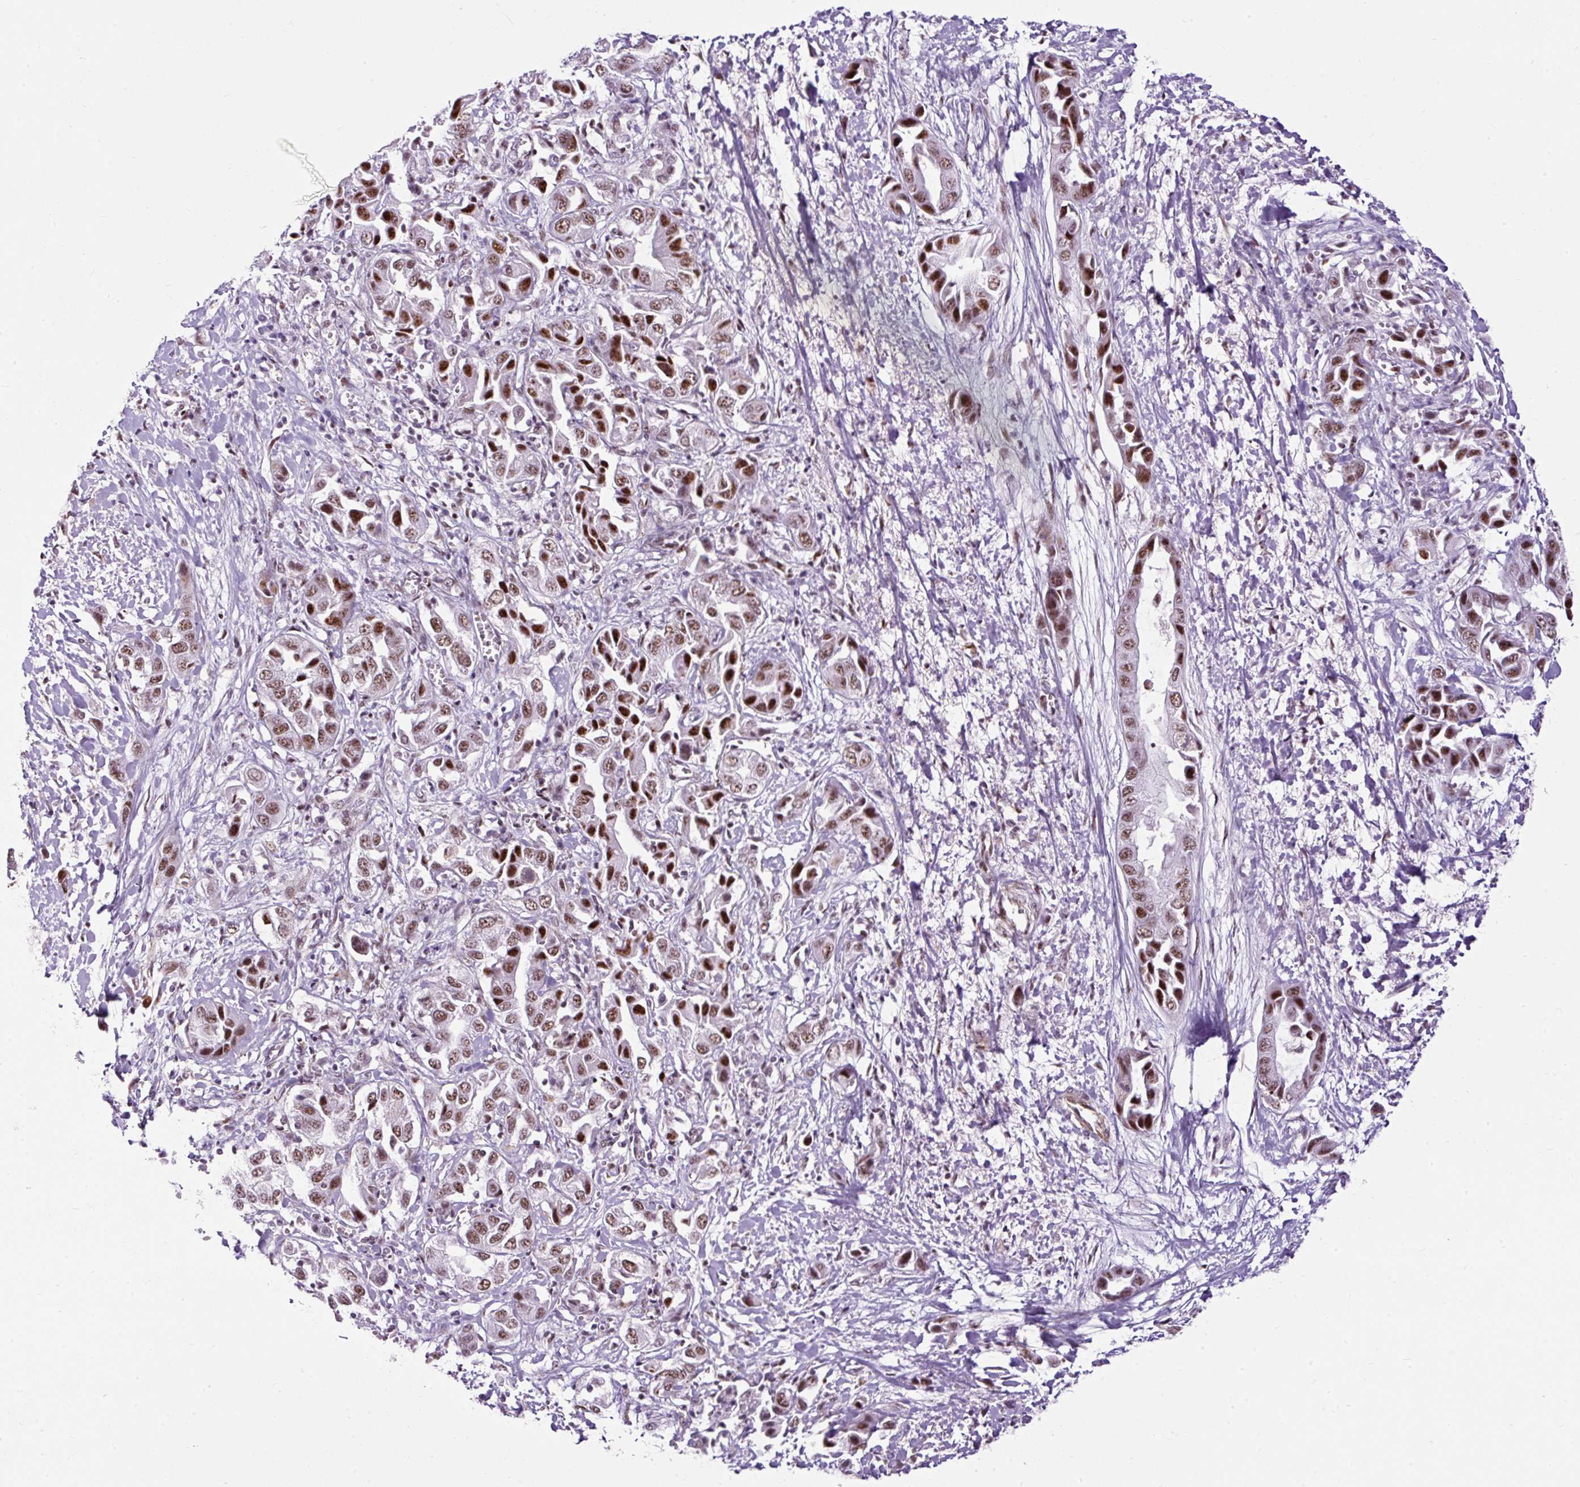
{"staining": {"intensity": "strong", "quantity": "25%-75%", "location": "nuclear"}, "tissue": "liver cancer", "cell_type": "Tumor cells", "image_type": "cancer", "snomed": [{"axis": "morphology", "description": "Cholangiocarcinoma"}, {"axis": "topography", "description": "Liver"}], "caption": "A high amount of strong nuclear staining is identified in about 25%-75% of tumor cells in liver cholangiocarcinoma tissue. Immunohistochemistry stains the protein in brown and the nuclei are stained blue.", "gene": "LUC7L2", "patient": {"sex": "female", "age": 52}}